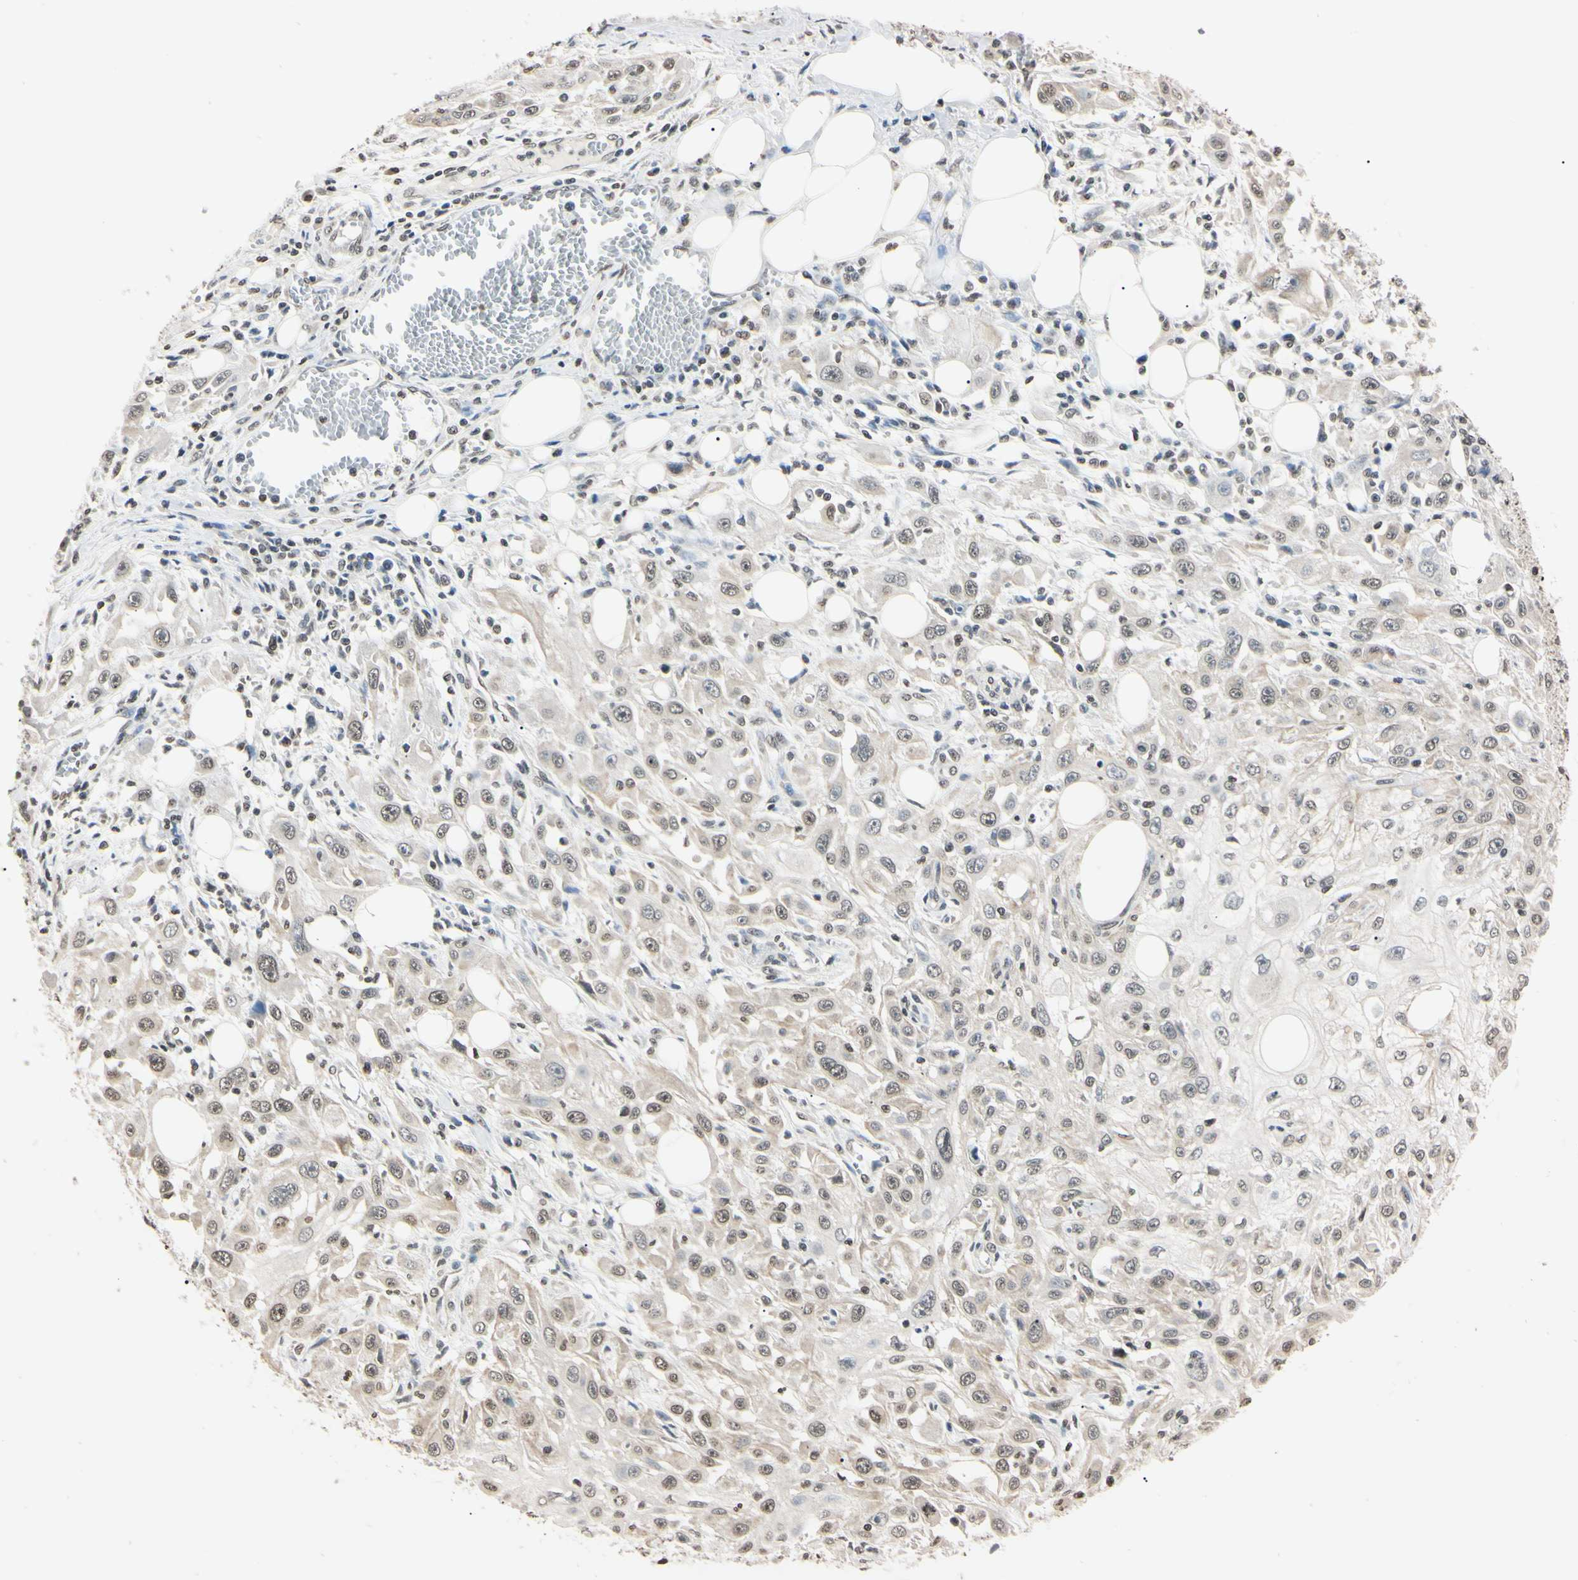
{"staining": {"intensity": "weak", "quantity": "<25%", "location": "nuclear"}, "tissue": "skin cancer", "cell_type": "Tumor cells", "image_type": "cancer", "snomed": [{"axis": "morphology", "description": "Squamous cell carcinoma, NOS"}, {"axis": "topography", "description": "Skin"}], "caption": "Immunohistochemistry photomicrograph of skin cancer stained for a protein (brown), which displays no expression in tumor cells.", "gene": "CDC45", "patient": {"sex": "male", "age": 75}}